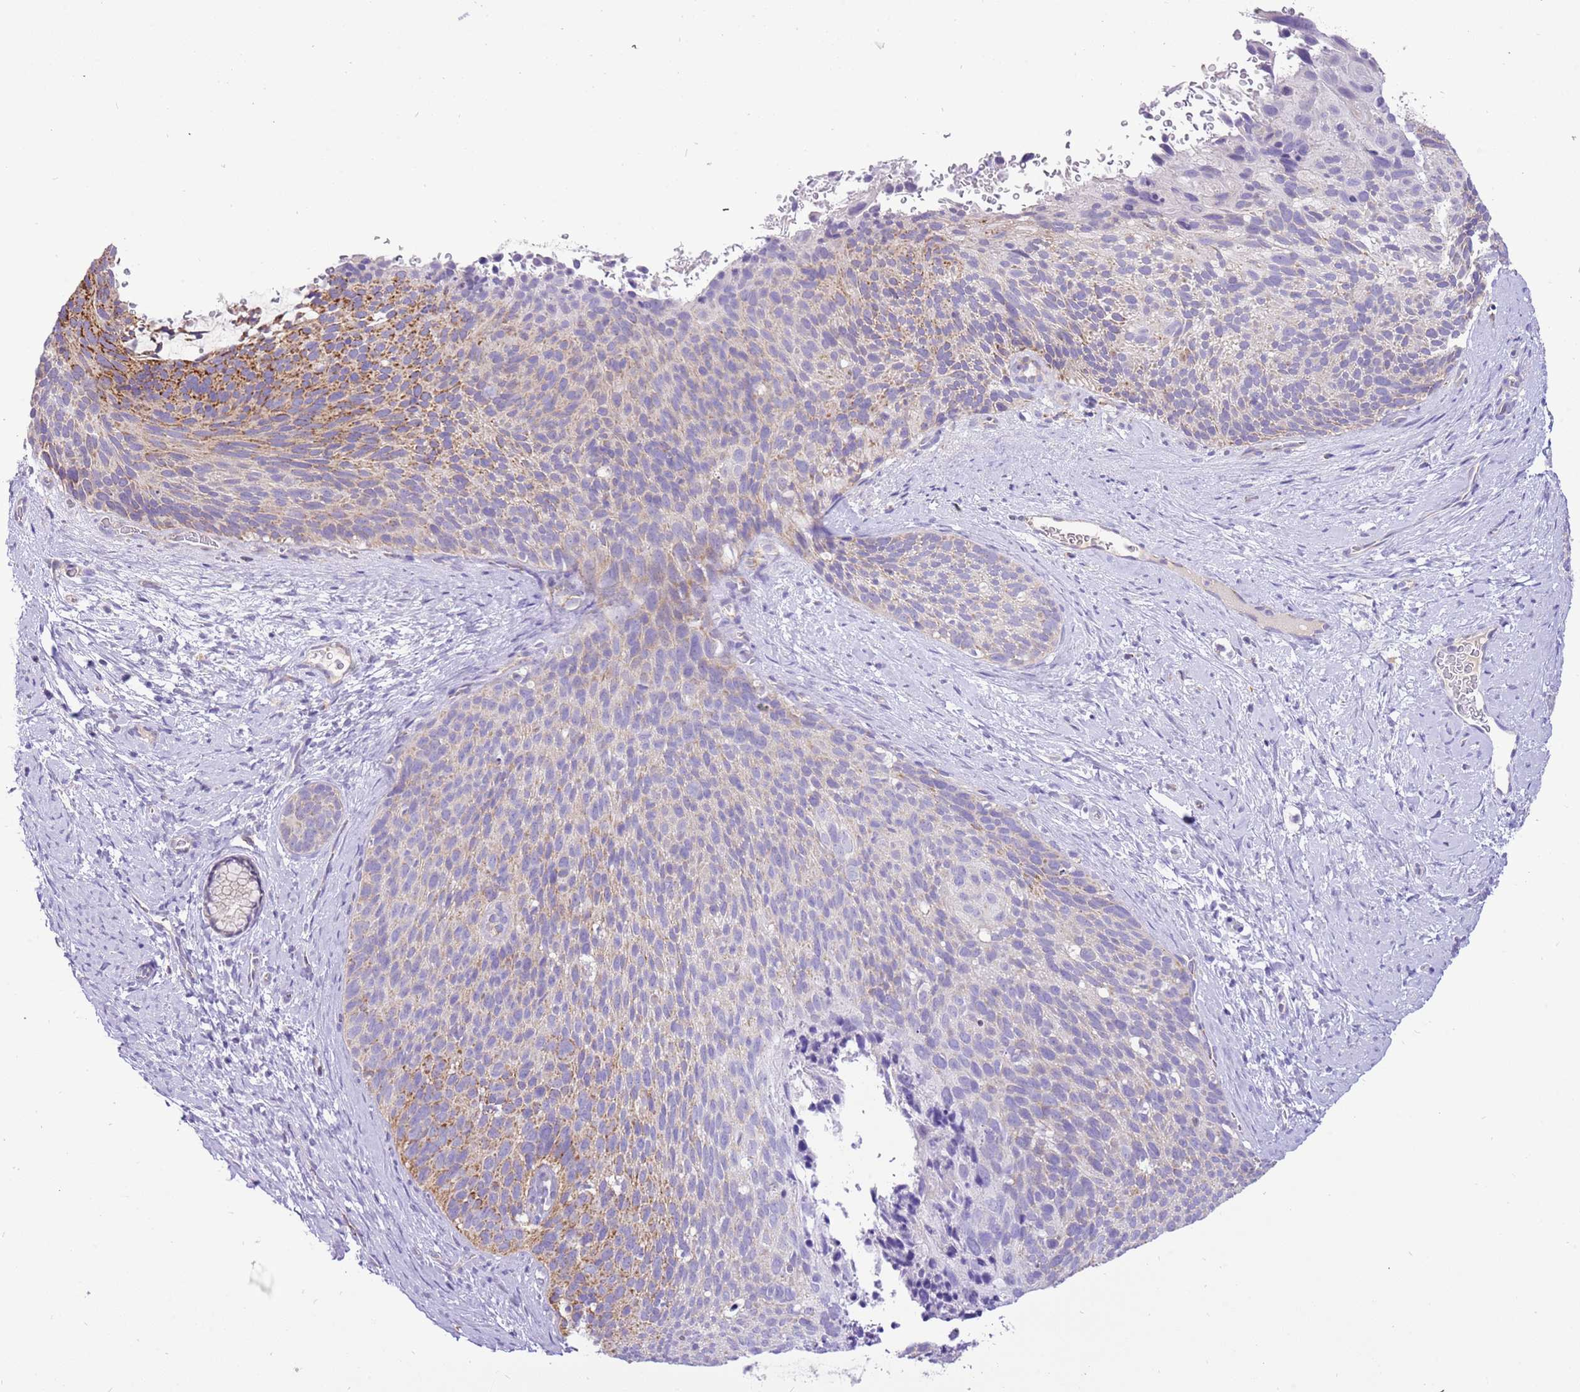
{"staining": {"intensity": "moderate", "quantity": "<25%", "location": "cytoplasmic/membranous"}, "tissue": "cervical cancer", "cell_type": "Tumor cells", "image_type": "cancer", "snomed": [{"axis": "morphology", "description": "Squamous cell carcinoma, NOS"}, {"axis": "topography", "description": "Cervix"}], "caption": "A micrograph of cervical squamous cell carcinoma stained for a protein exhibits moderate cytoplasmic/membranous brown staining in tumor cells. The staining is performed using DAB (3,3'-diaminobenzidine) brown chromogen to label protein expression. The nuclei are counter-stained blue using hematoxylin.", "gene": "COX17", "patient": {"sex": "female", "age": 80}}